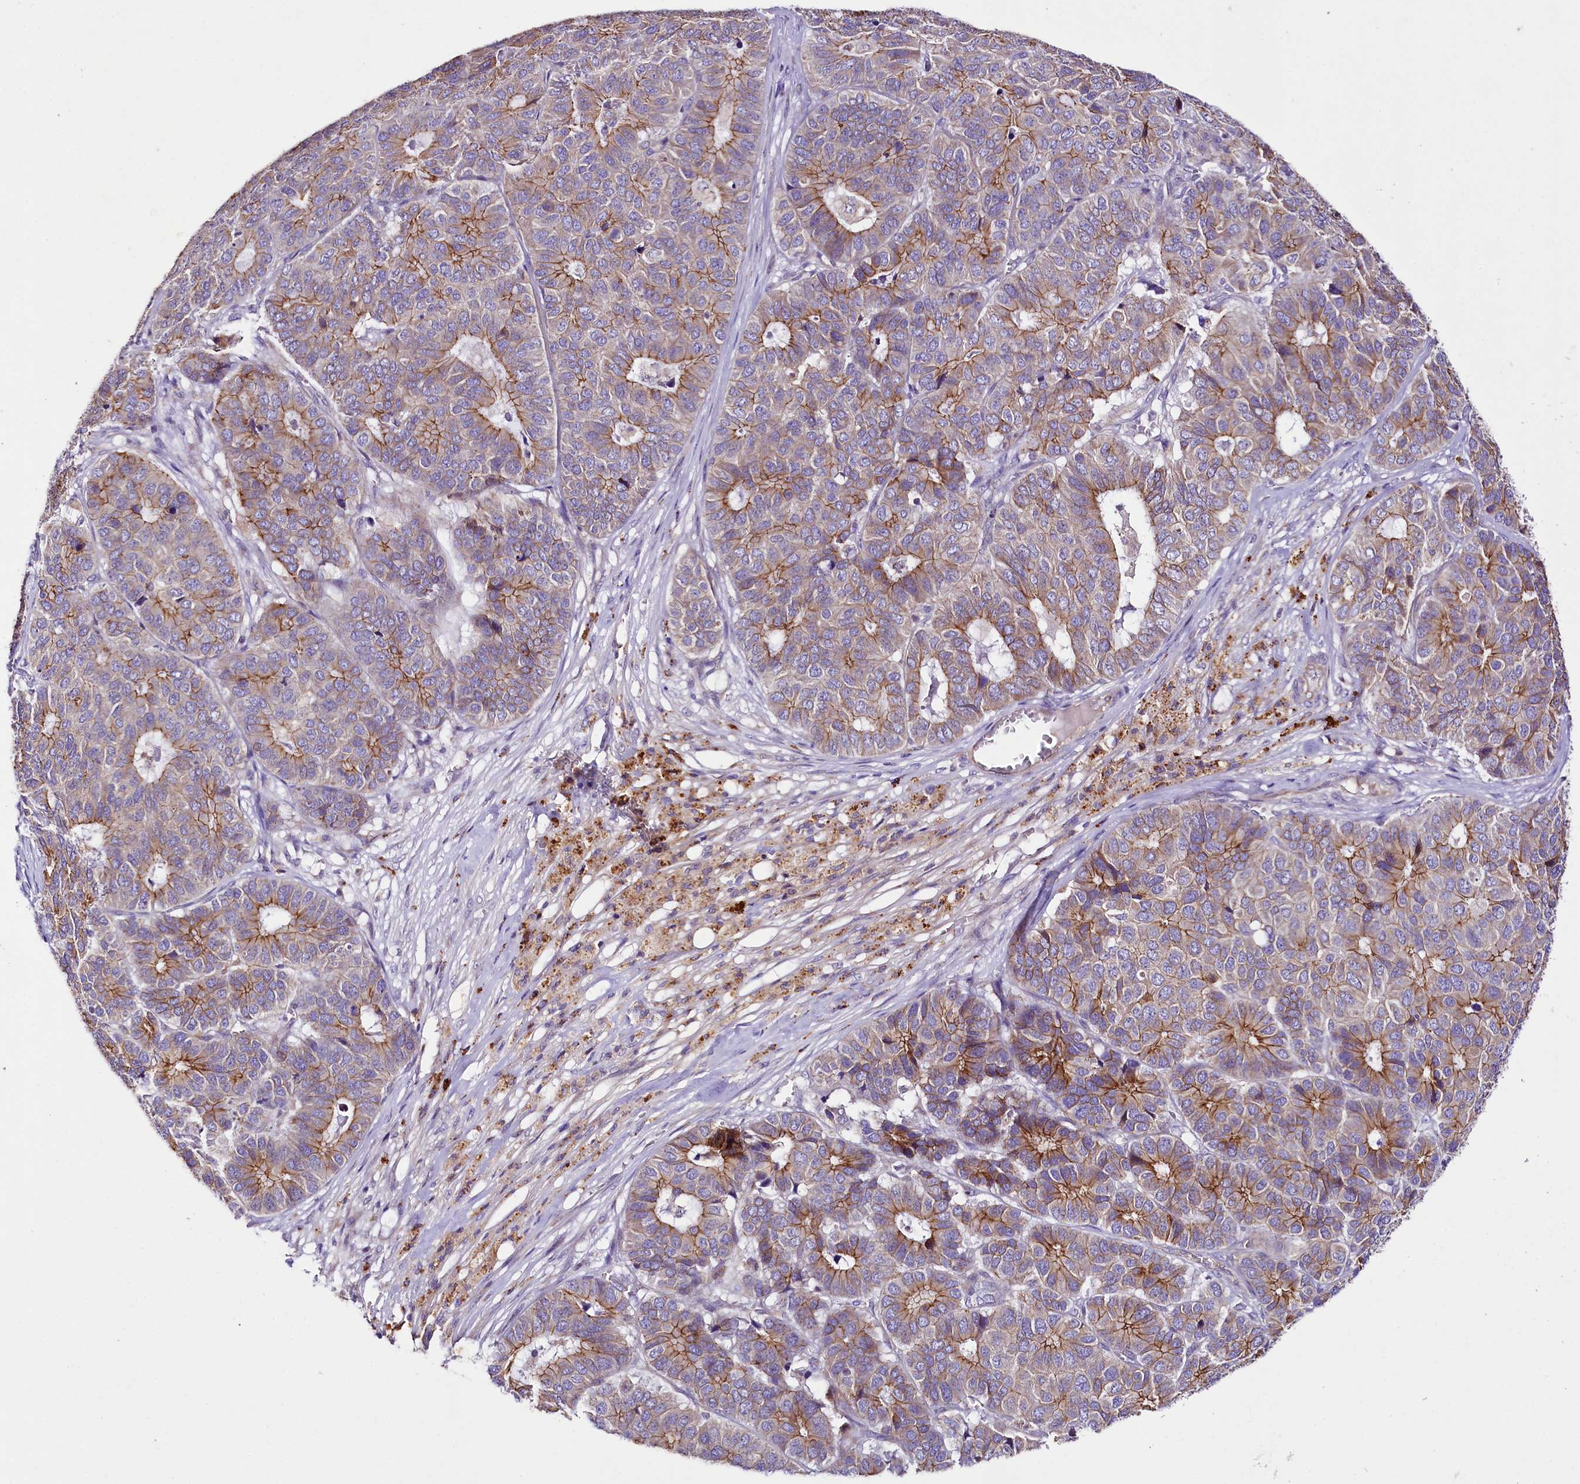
{"staining": {"intensity": "moderate", "quantity": ">75%", "location": "cytoplasmic/membranous"}, "tissue": "pancreatic cancer", "cell_type": "Tumor cells", "image_type": "cancer", "snomed": [{"axis": "morphology", "description": "Adenocarcinoma, NOS"}, {"axis": "topography", "description": "Pancreas"}], "caption": "Protein analysis of pancreatic cancer (adenocarcinoma) tissue shows moderate cytoplasmic/membranous expression in about >75% of tumor cells.", "gene": "SACM1L", "patient": {"sex": "male", "age": 50}}